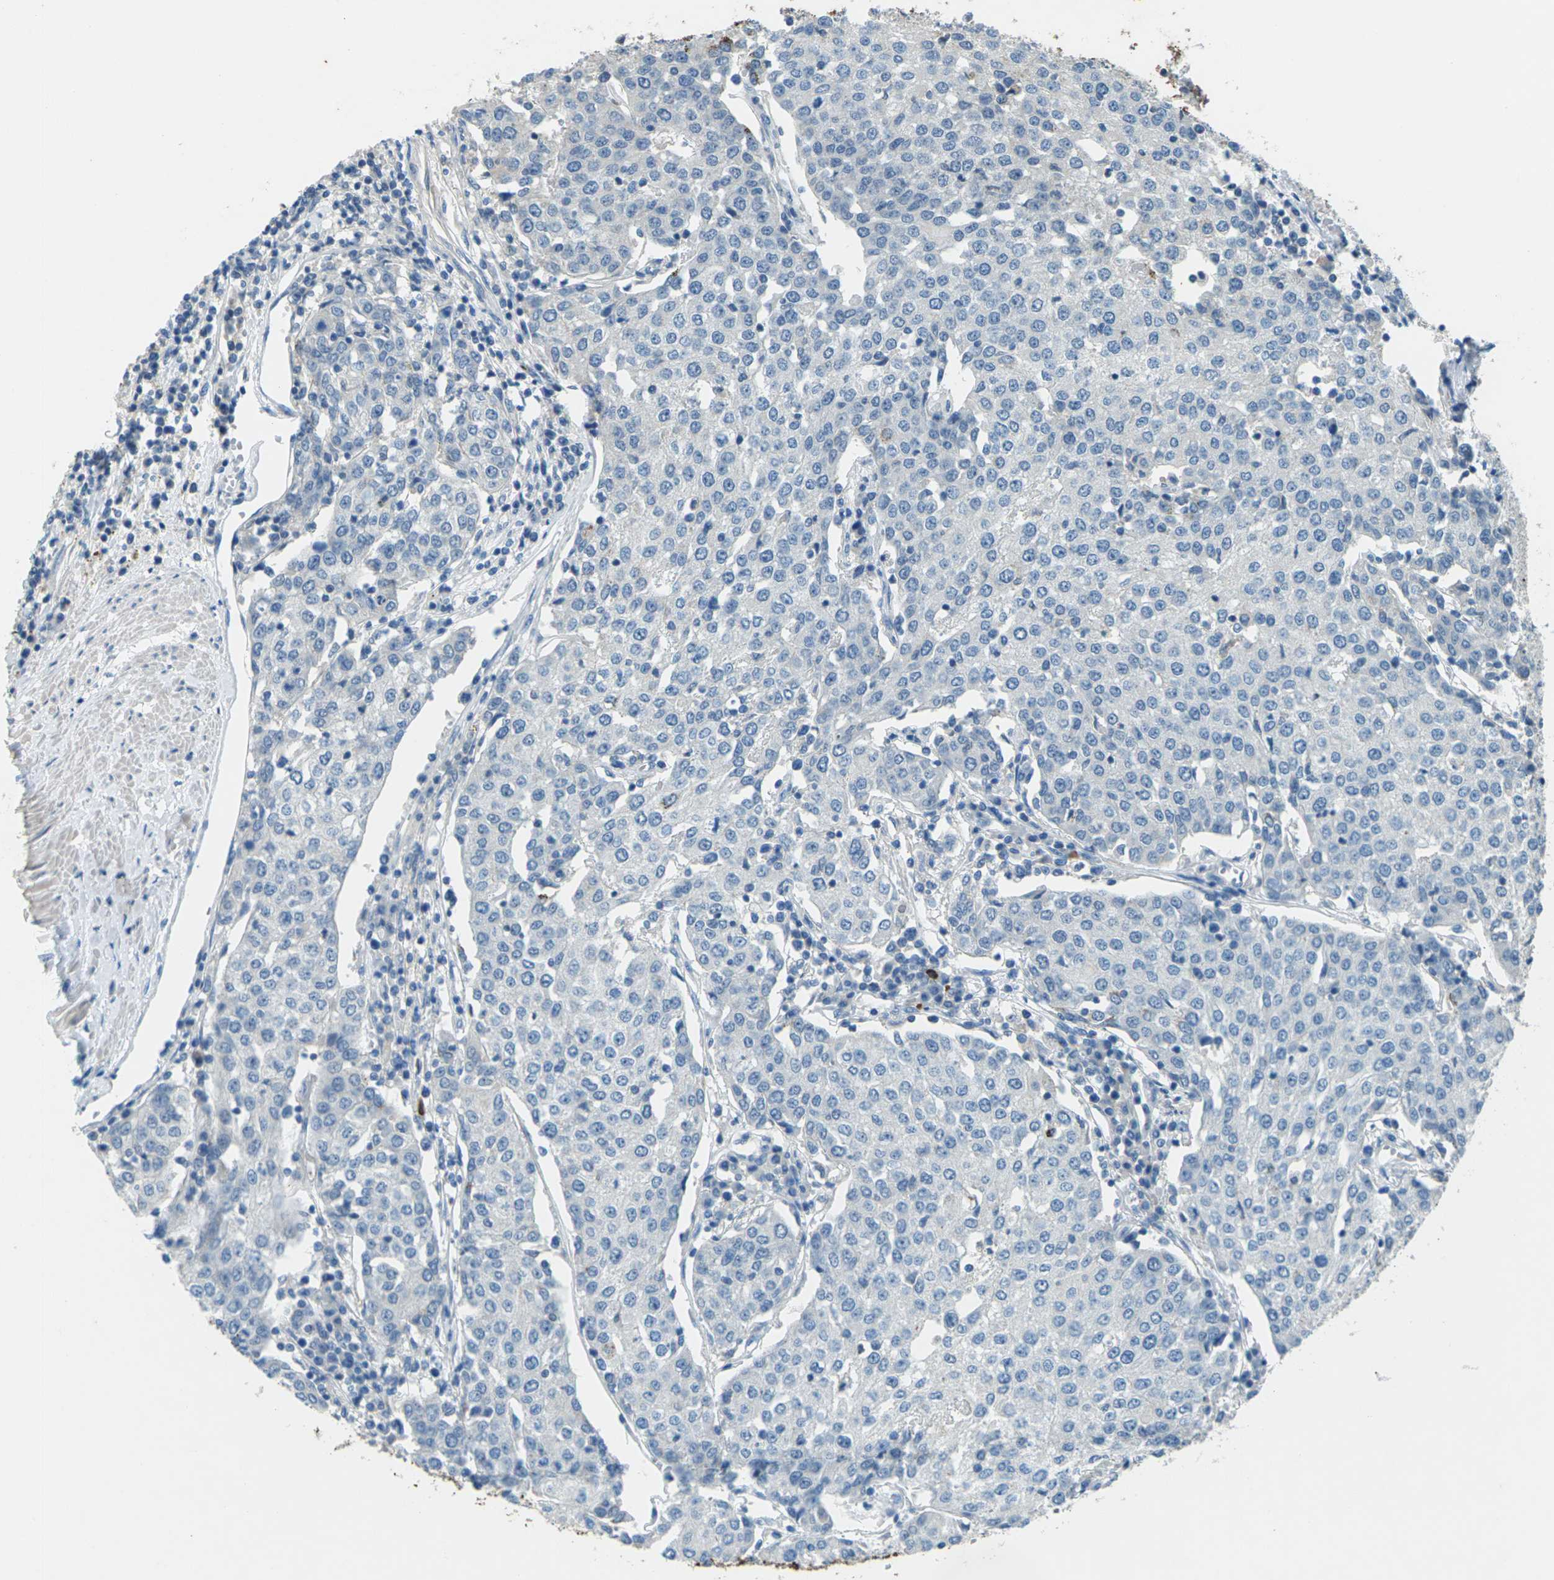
{"staining": {"intensity": "negative", "quantity": "none", "location": "none"}, "tissue": "urothelial cancer", "cell_type": "Tumor cells", "image_type": "cancer", "snomed": [{"axis": "morphology", "description": "Urothelial carcinoma, High grade"}, {"axis": "topography", "description": "Urinary bladder"}], "caption": "DAB (3,3'-diaminobenzidine) immunohistochemical staining of human urothelial cancer reveals no significant staining in tumor cells.", "gene": "SIGLEC14", "patient": {"sex": "female", "age": 85}}